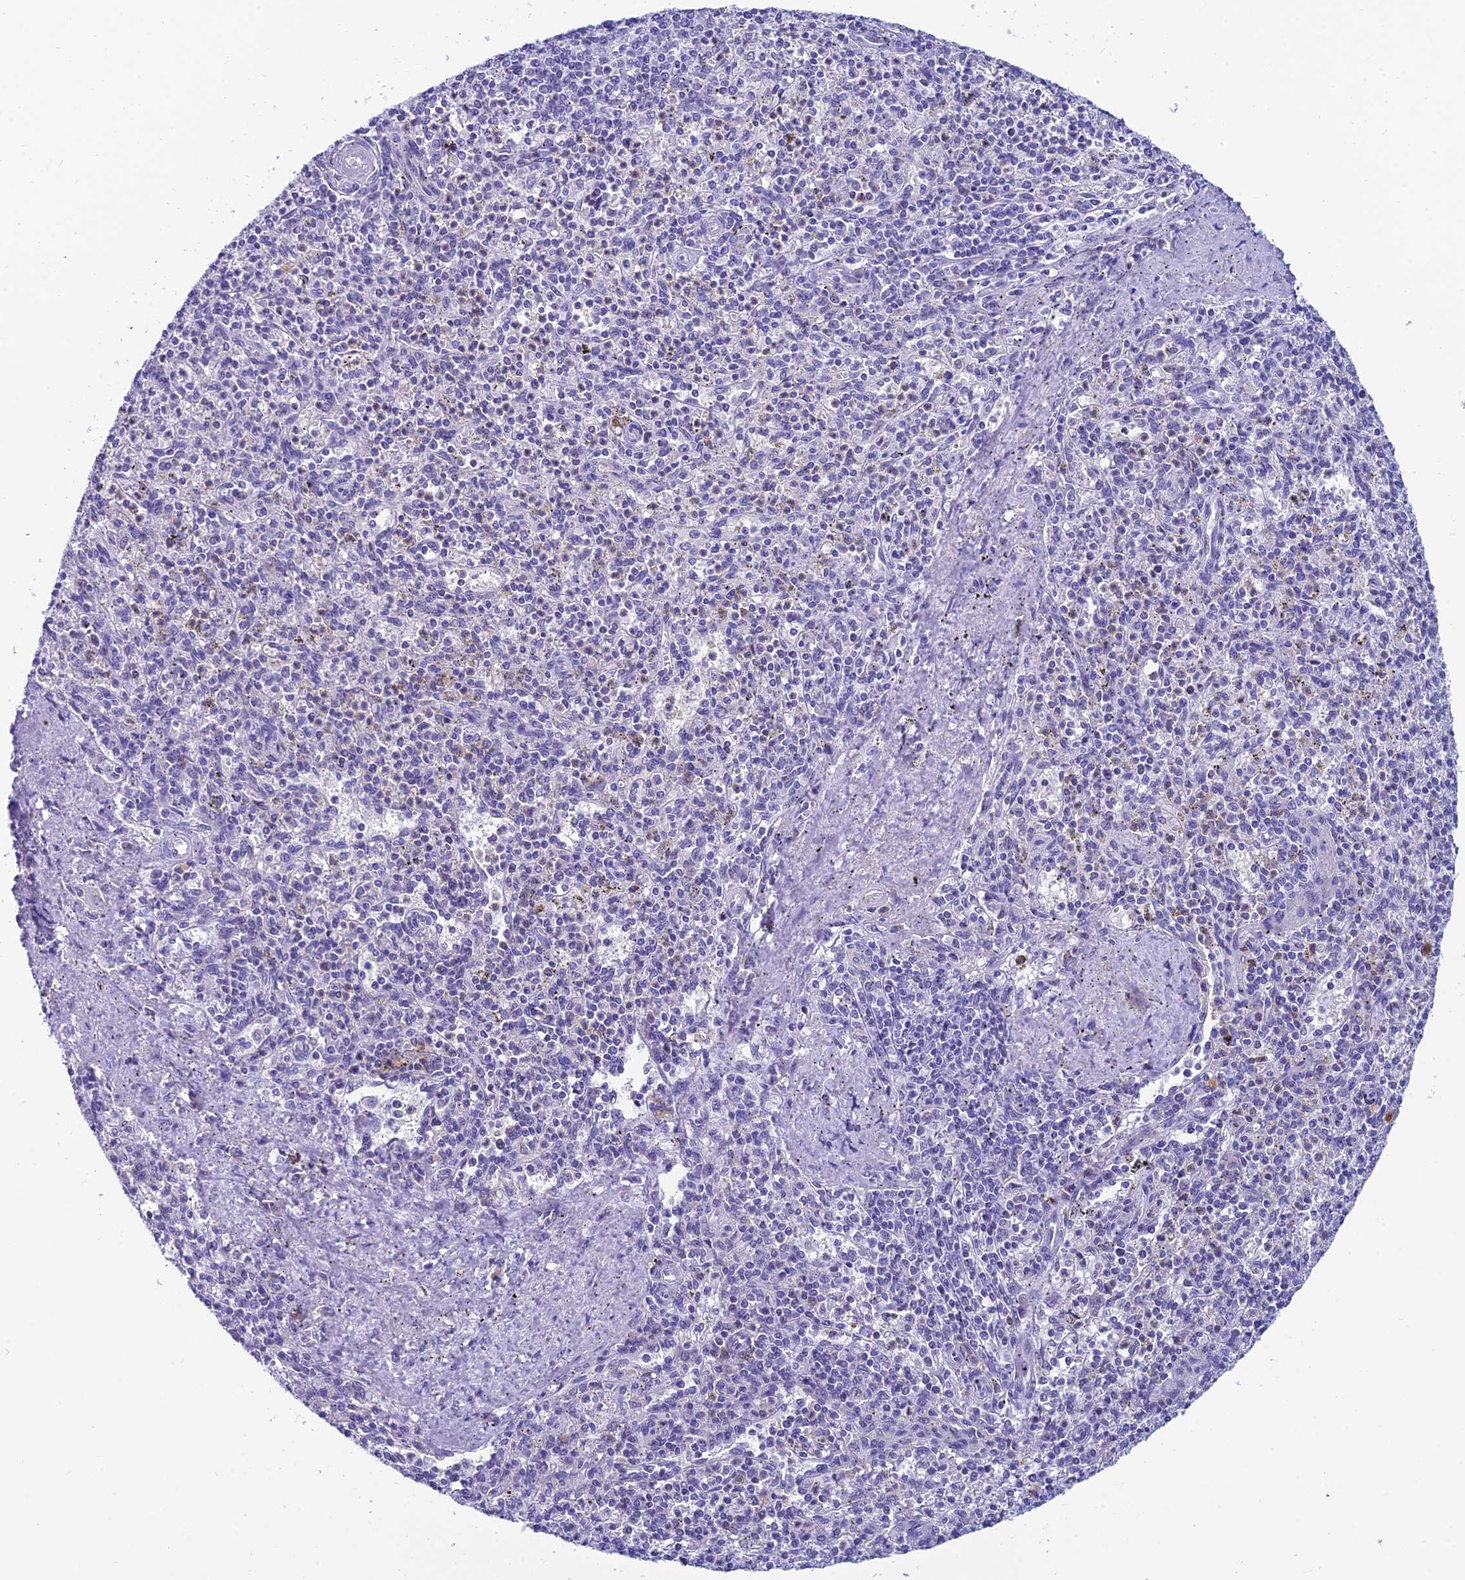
{"staining": {"intensity": "negative", "quantity": "none", "location": "none"}, "tissue": "spleen", "cell_type": "Cells in red pulp", "image_type": "normal", "snomed": [{"axis": "morphology", "description": "Normal tissue, NOS"}, {"axis": "topography", "description": "Spleen"}], "caption": "IHC histopathology image of normal spleen: spleen stained with DAB (3,3'-diaminobenzidine) reveals no significant protein staining in cells in red pulp. (DAB IHC with hematoxylin counter stain).", "gene": "REEP4", "patient": {"sex": "male", "age": 72}}